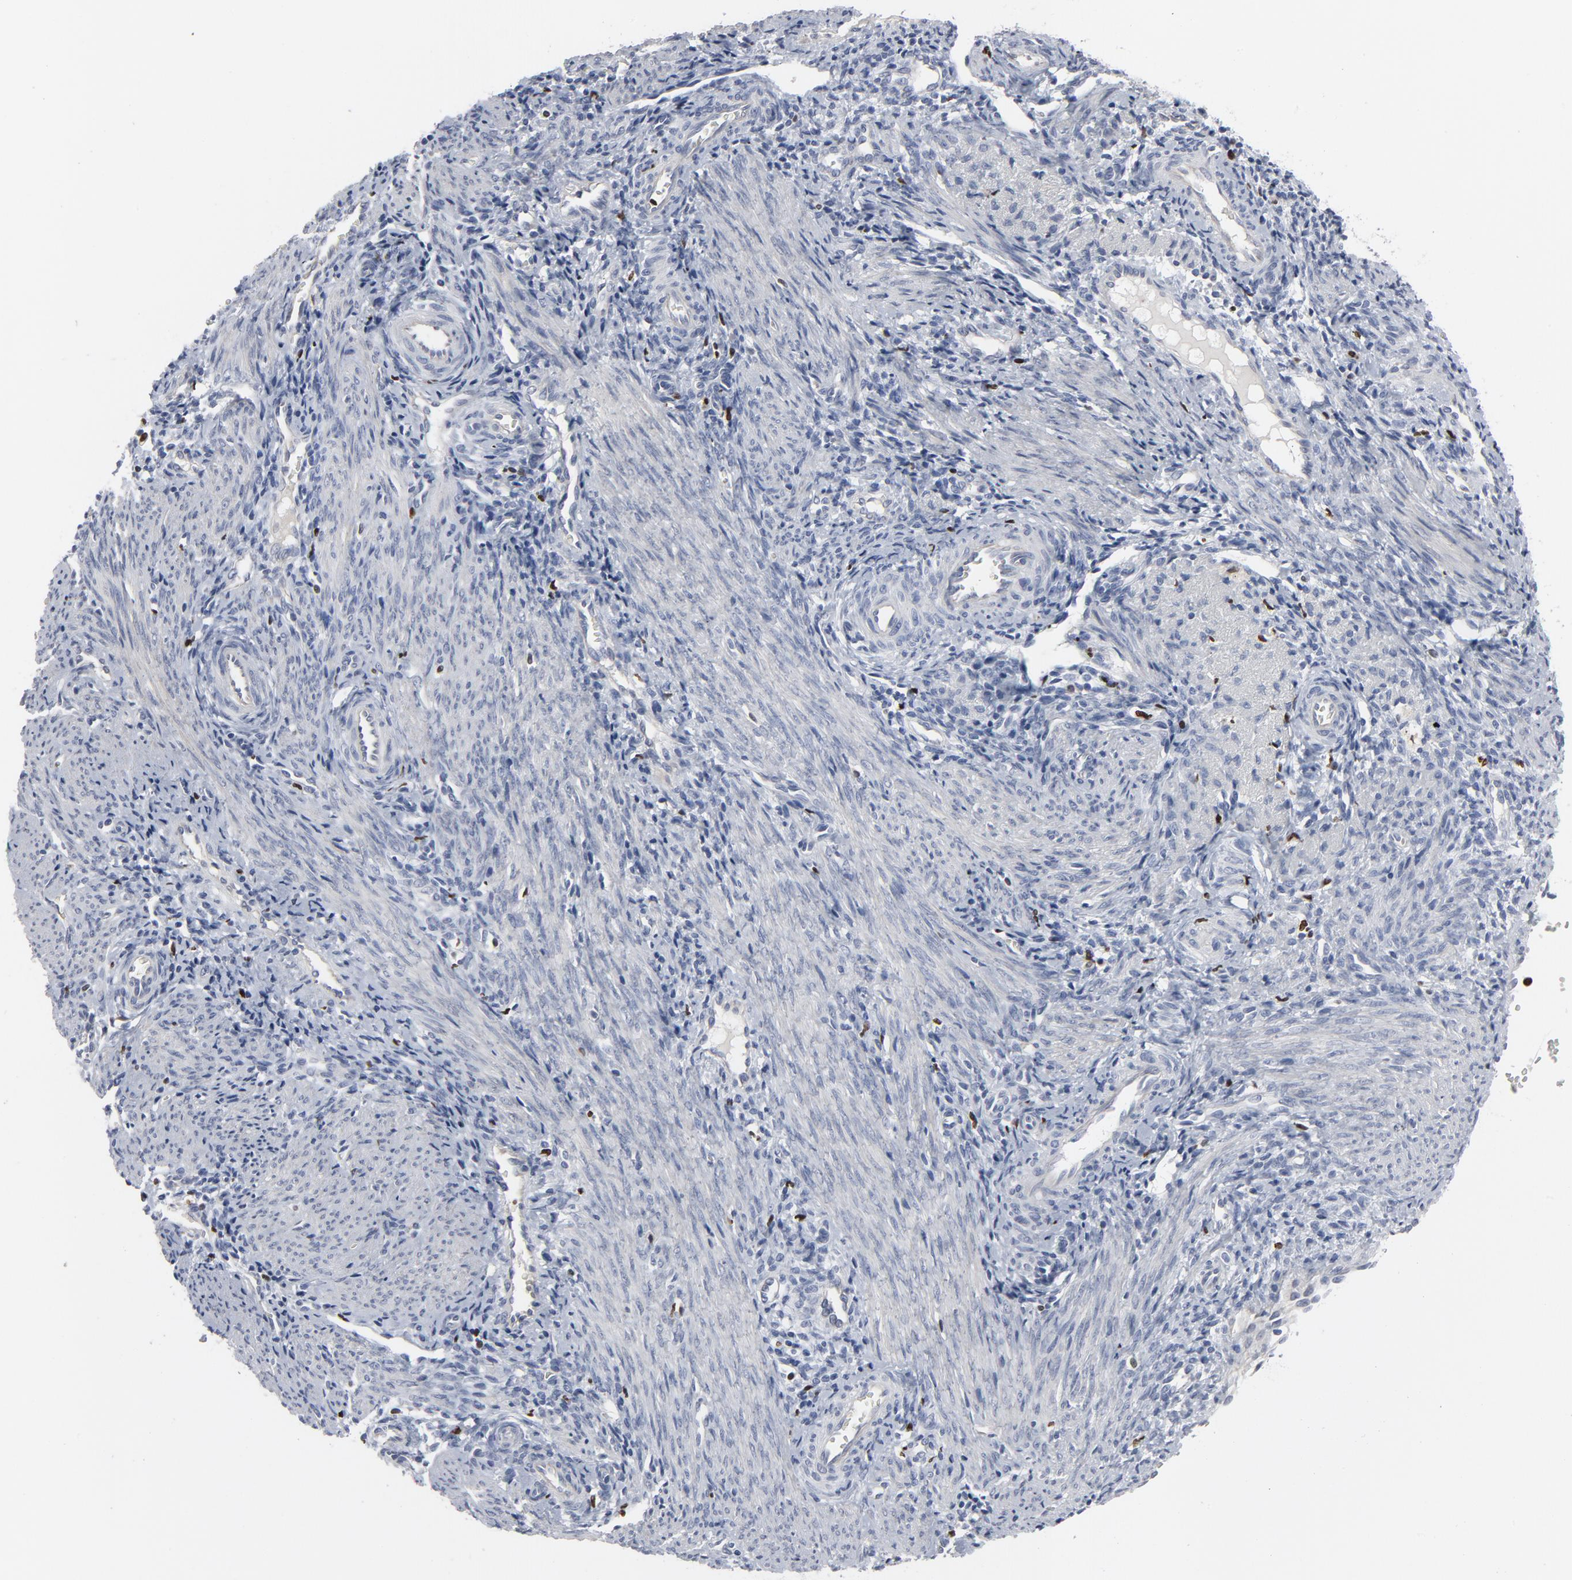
{"staining": {"intensity": "negative", "quantity": "none", "location": "none"}, "tissue": "endometrium", "cell_type": "Cells in endometrial stroma", "image_type": "normal", "snomed": [{"axis": "morphology", "description": "Normal tissue, NOS"}, {"axis": "topography", "description": "Uterus"}, {"axis": "topography", "description": "Endometrium"}], "caption": "The histopathology image reveals no staining of cells in endometrial stroma in normal endometrium.", "gene": "SPI1", "patient": {"sex": "female", "age": 33}}